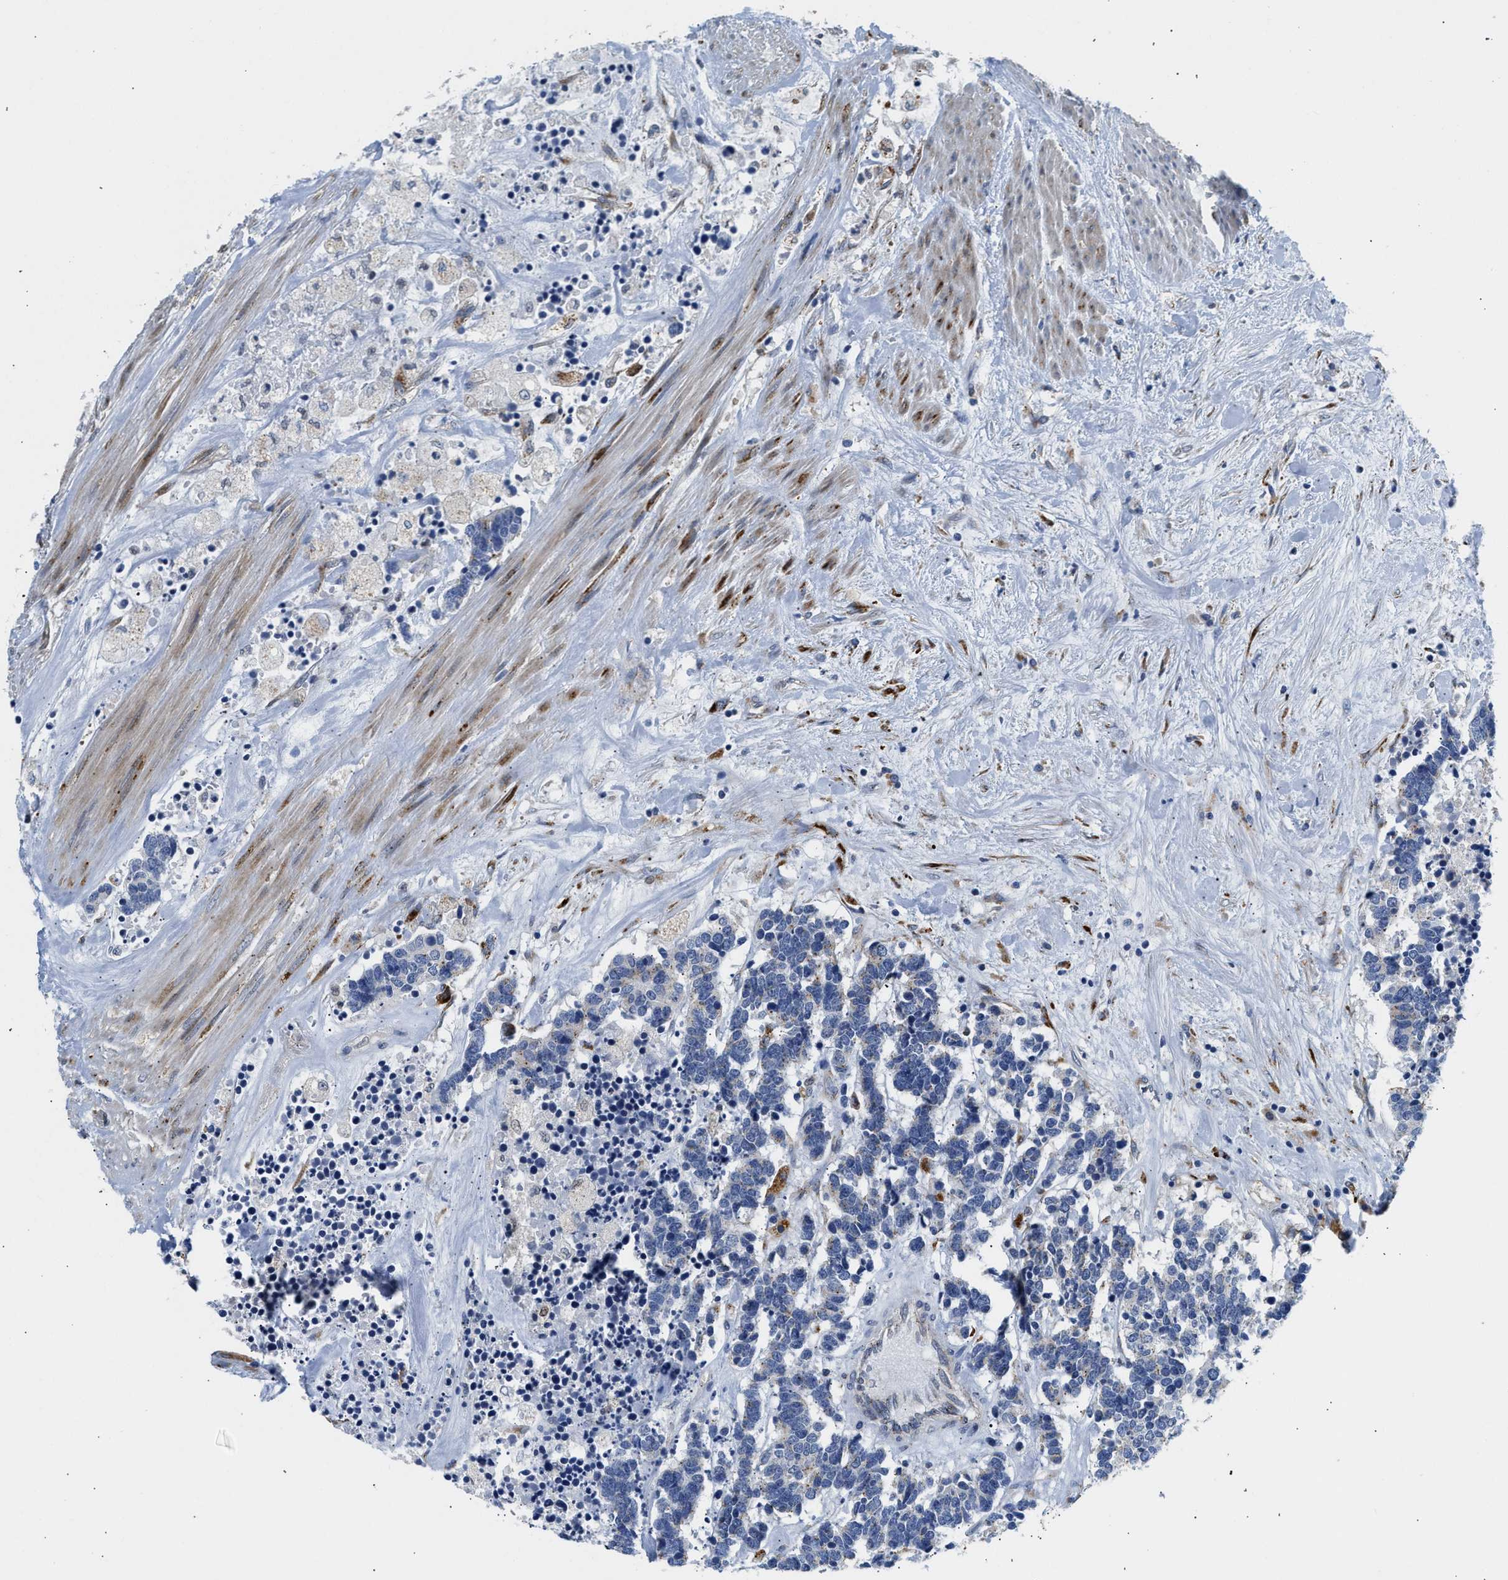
{"staining": {"intensity": "negative", "quantity": "none", "location": "none"}, "tissue": "carcinoid", "cell_type": "Tumor cells", "image_type": "cancer", "snomed": [{"axis": "morphology", "description": "Carcinoma, NOS"}, {"axis": "morphology", "description": "Carcinoid, malignant, NOS"}, {"axis": "topography", "description": "Urinary bladder"}], "caption": "This is an IHC histopathology image of human carcinoma. There is no staining in tumor cells.", "gene": "PPM1L", "patient": {"sex": "male", "age": 57}}